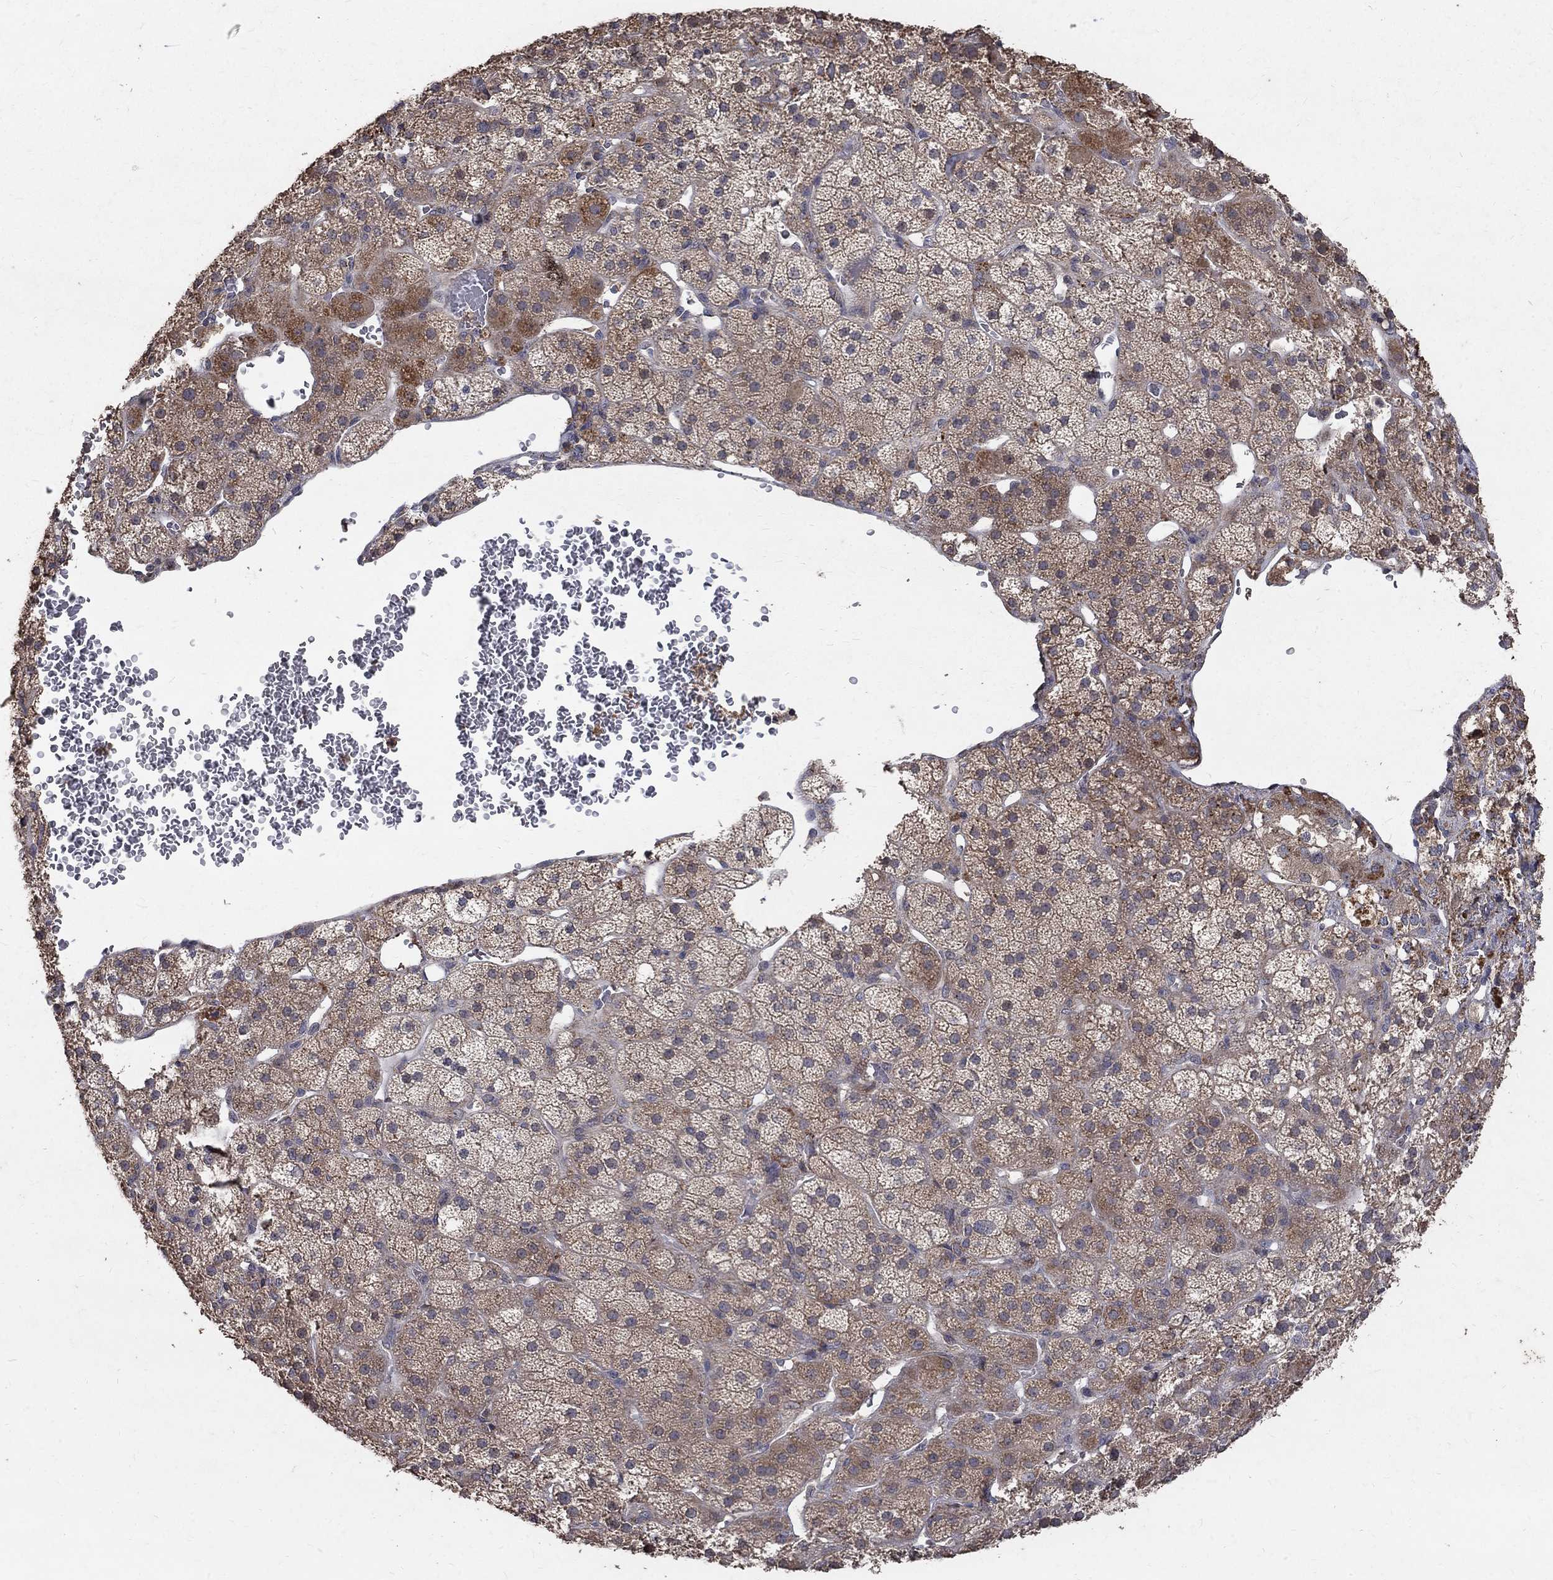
{"staining": {"intensity": "moderate", "quantity": "25%-75%", "location": "cytoplasmic/membranous"}, "tissue": "adrenal gland", "cell_type": "Glandular cells", "image_type": "normal", "snomed": [{"axis": "morphology", "description": "Normal tissue, NOS"}, {"axis": "topography", "description": "Adrenal gland"}], "caption": "High-magnification brightfield microscopy of normal adrenal gland stained with DAB (3,3'-diaminobenzidine) (brown) and counterstained with hematoxylin (blue). glandular cells exhibit moderate cytoplasmic/membranous expression is present in about25%-75% of cells.", "gene": "C17orf75", "patient": {"sex": "male", "age": 57}}